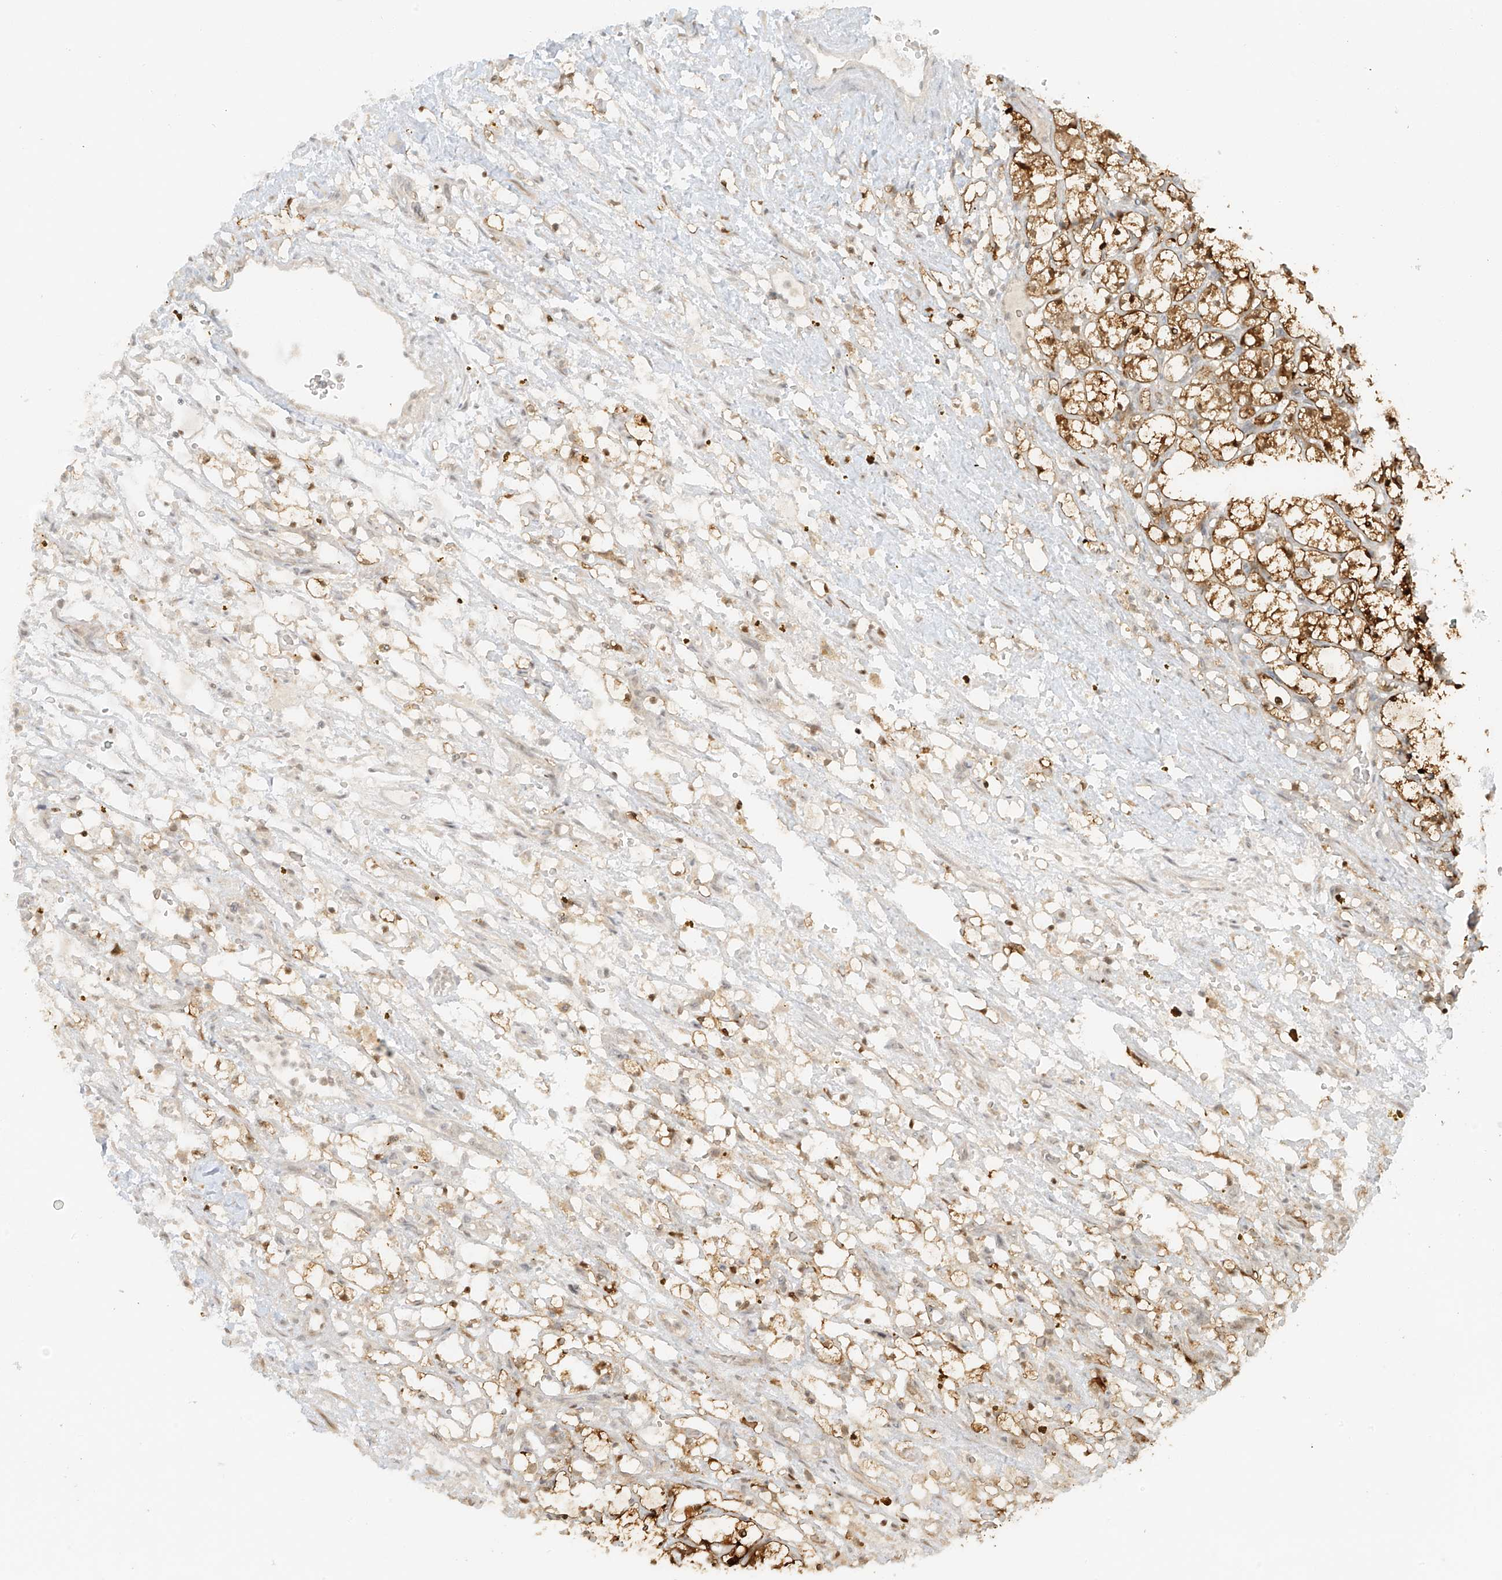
{"staining": {"intensity": "strong", "quantity": ">75%", "location": "cytoplasmic/membranous,nuclear"}, "tissue": "renal cancer", "cell_type": "Tumor cells", "image_type": "cancer", "snomed": [{"axis": "morphology", "description": "Adenocarcinoma, NOS"}, {"axis": "topography", "description": "Kidney"}], "caption": "Immunohistochemistry (IHC) staining of renal cancer (adenocarcinoma), which demonstrates high levels of strong cytoplasmic/membranous and nuclear expression in approximately >75% of tumor cells indicating strong cytoplasmic/membranous and nuclear protein staining. The staining was performed using DAB (3,3'-diaminobenzidine) (brown) for protein detection and nuclei were counterstained in hematoxylin (blue).", "gene": "MIPEP", "patient": {"sex": "female", "age": 69}}